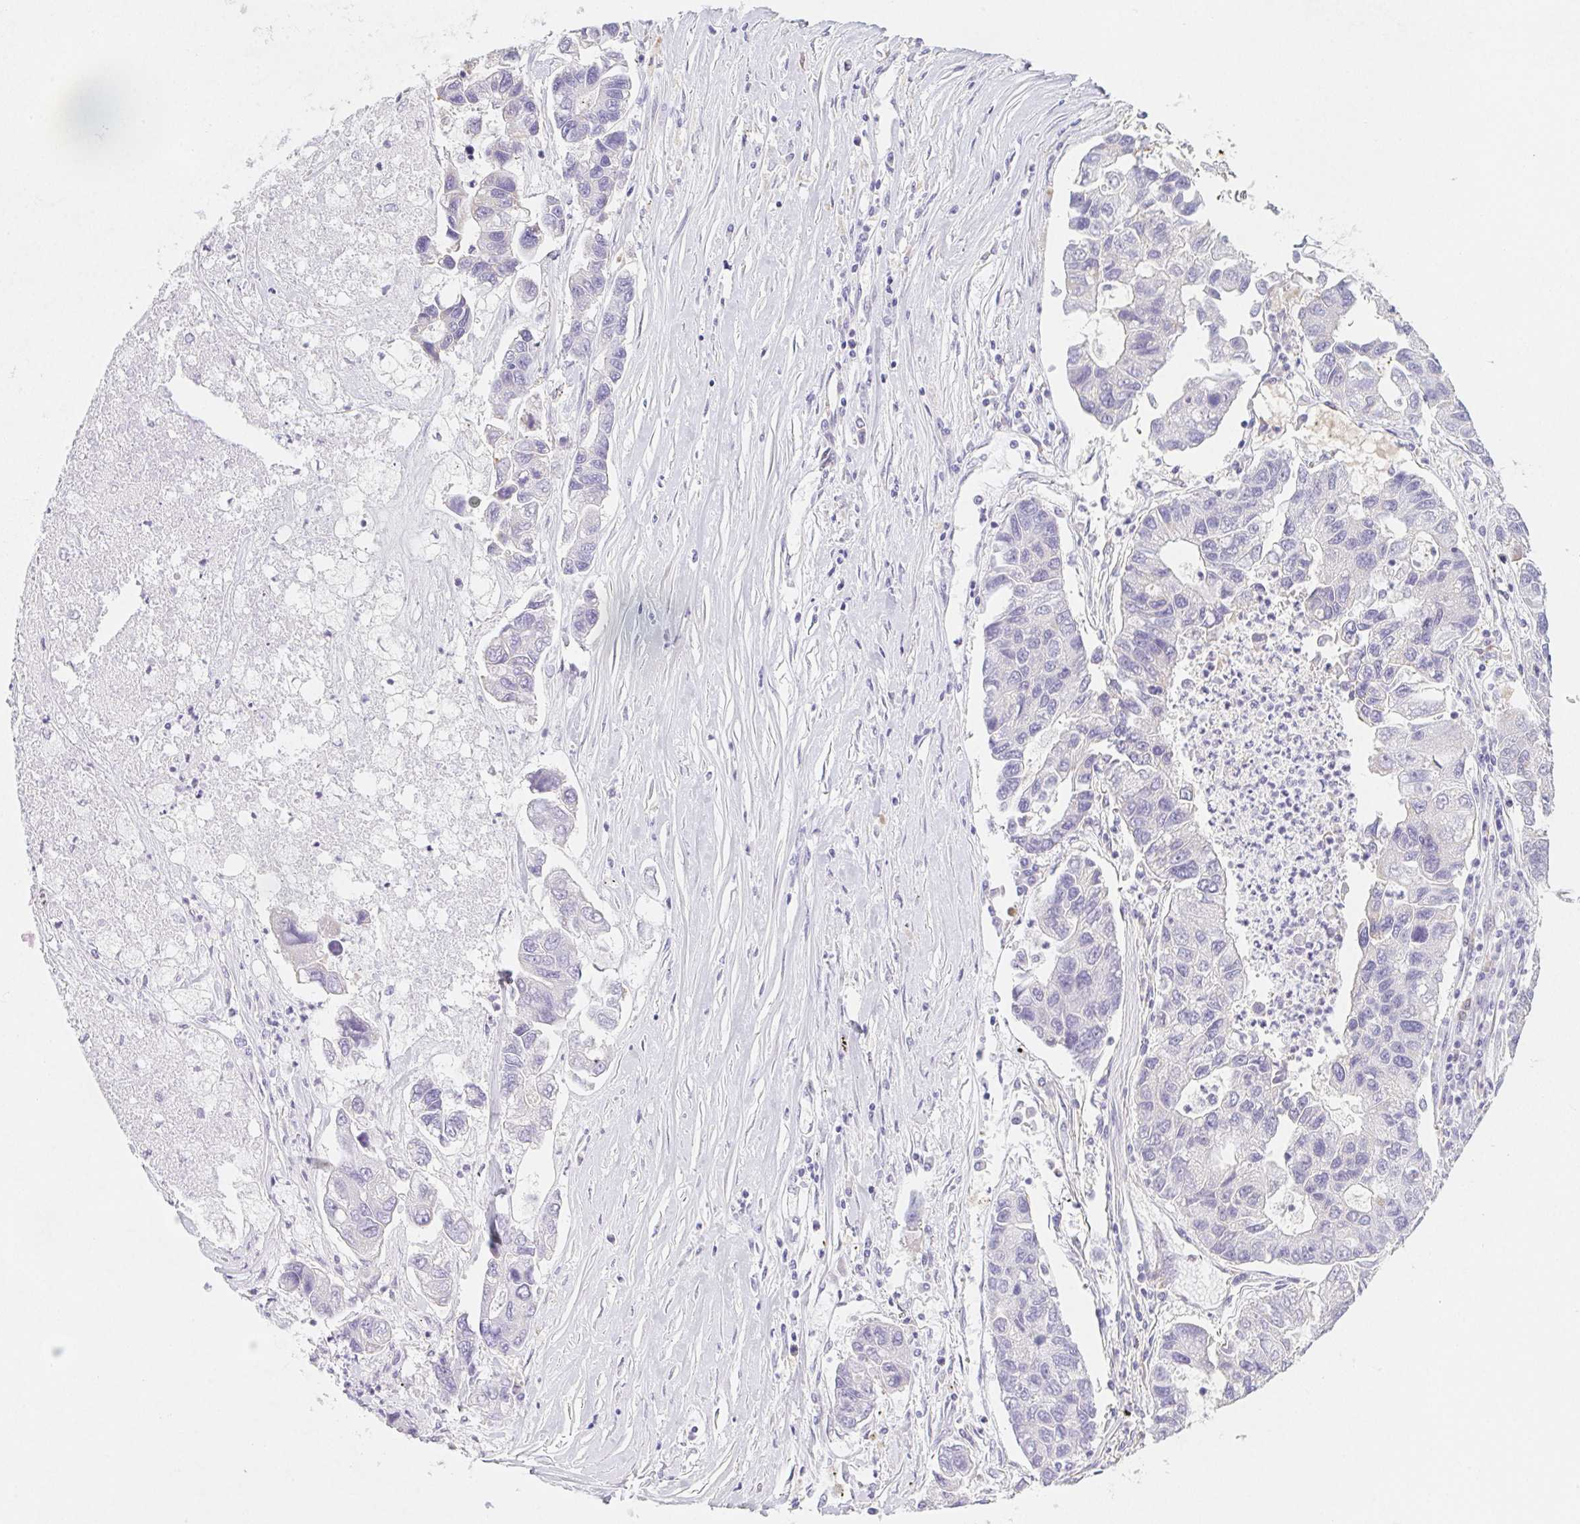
{"staining": {"intensity": "negative", "quantity": "none", "location": "none"}, "tissue": "lung cancer", "cell_type": "Tumor cells", "image_type": "cancer", "snomed": [{"axis": "morphology", "description": "Adenocarcinoma, NOS"}, {"axis": "topography", "description": "Bronchus"}, {"axis": "topography", "description": "Lung"}], "caption": "Human lung adenocarcinoma stained for a protein using immunohistochemistry (IHC) shows no staining in tumor cells.", "gene": "HRC", "patient": {"sex": "female", "age": 51}}